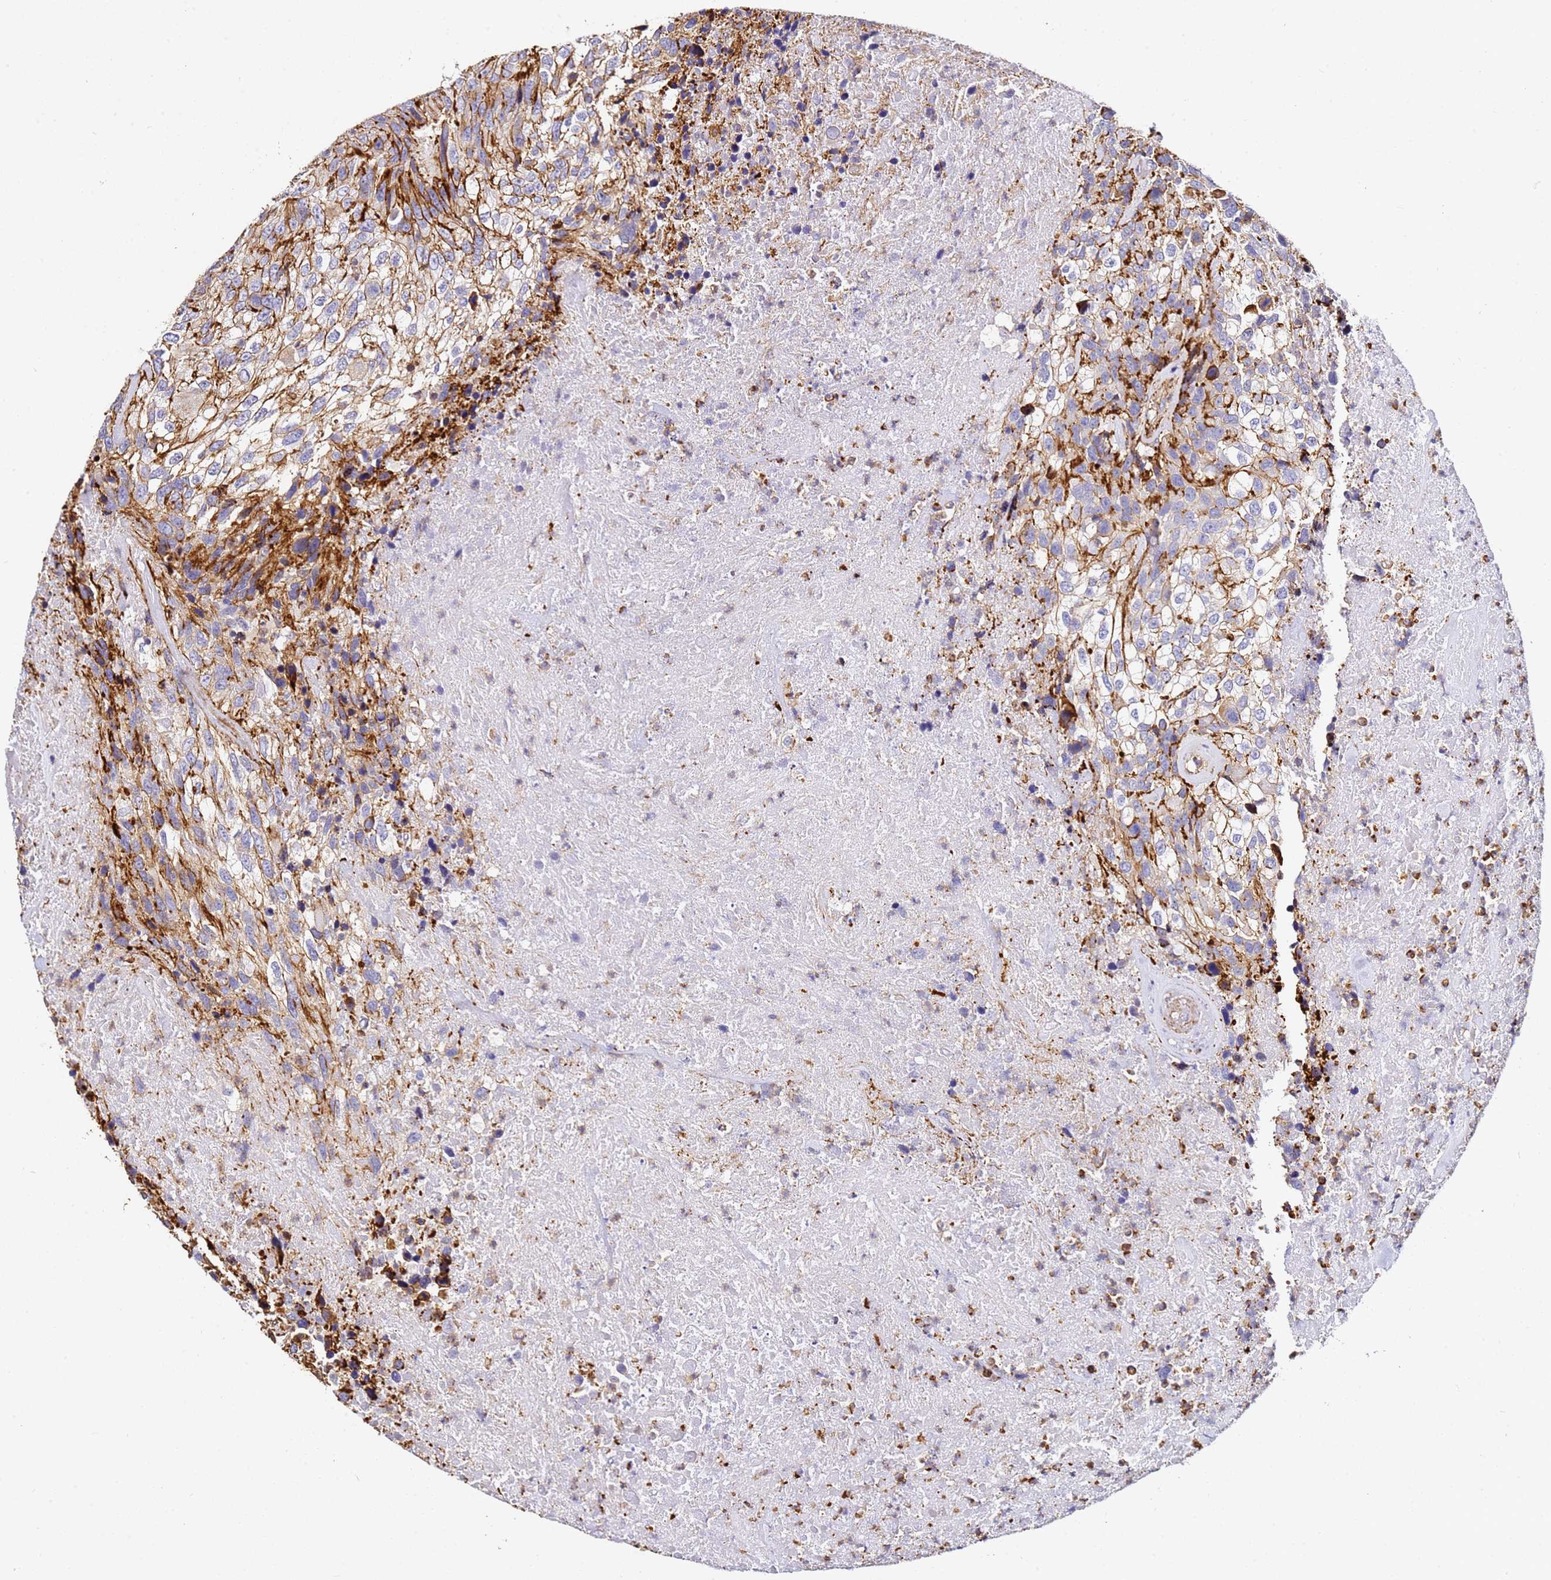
{"staining": {"intensity": "strong", "quantity": "25%-75%", "location": "cytoplasmic/membranous"}, "tissue": "urothelial cancer", "cell_type": "Tumor cells", "image_type": "cancer", "snomed": [{"axis": "morphology", "description": "Urothelial carcinoma, High grade"}, {"axis": "topography", "description": "Urinary bladder"}], "caption": "This is an image of IHC staining of urothelial cancer, which shows strong staining in the cytoplasmic/membranous of tumor cells.", "gene": "ZNF671", "patient": {"sex": "female", "age": 70}}